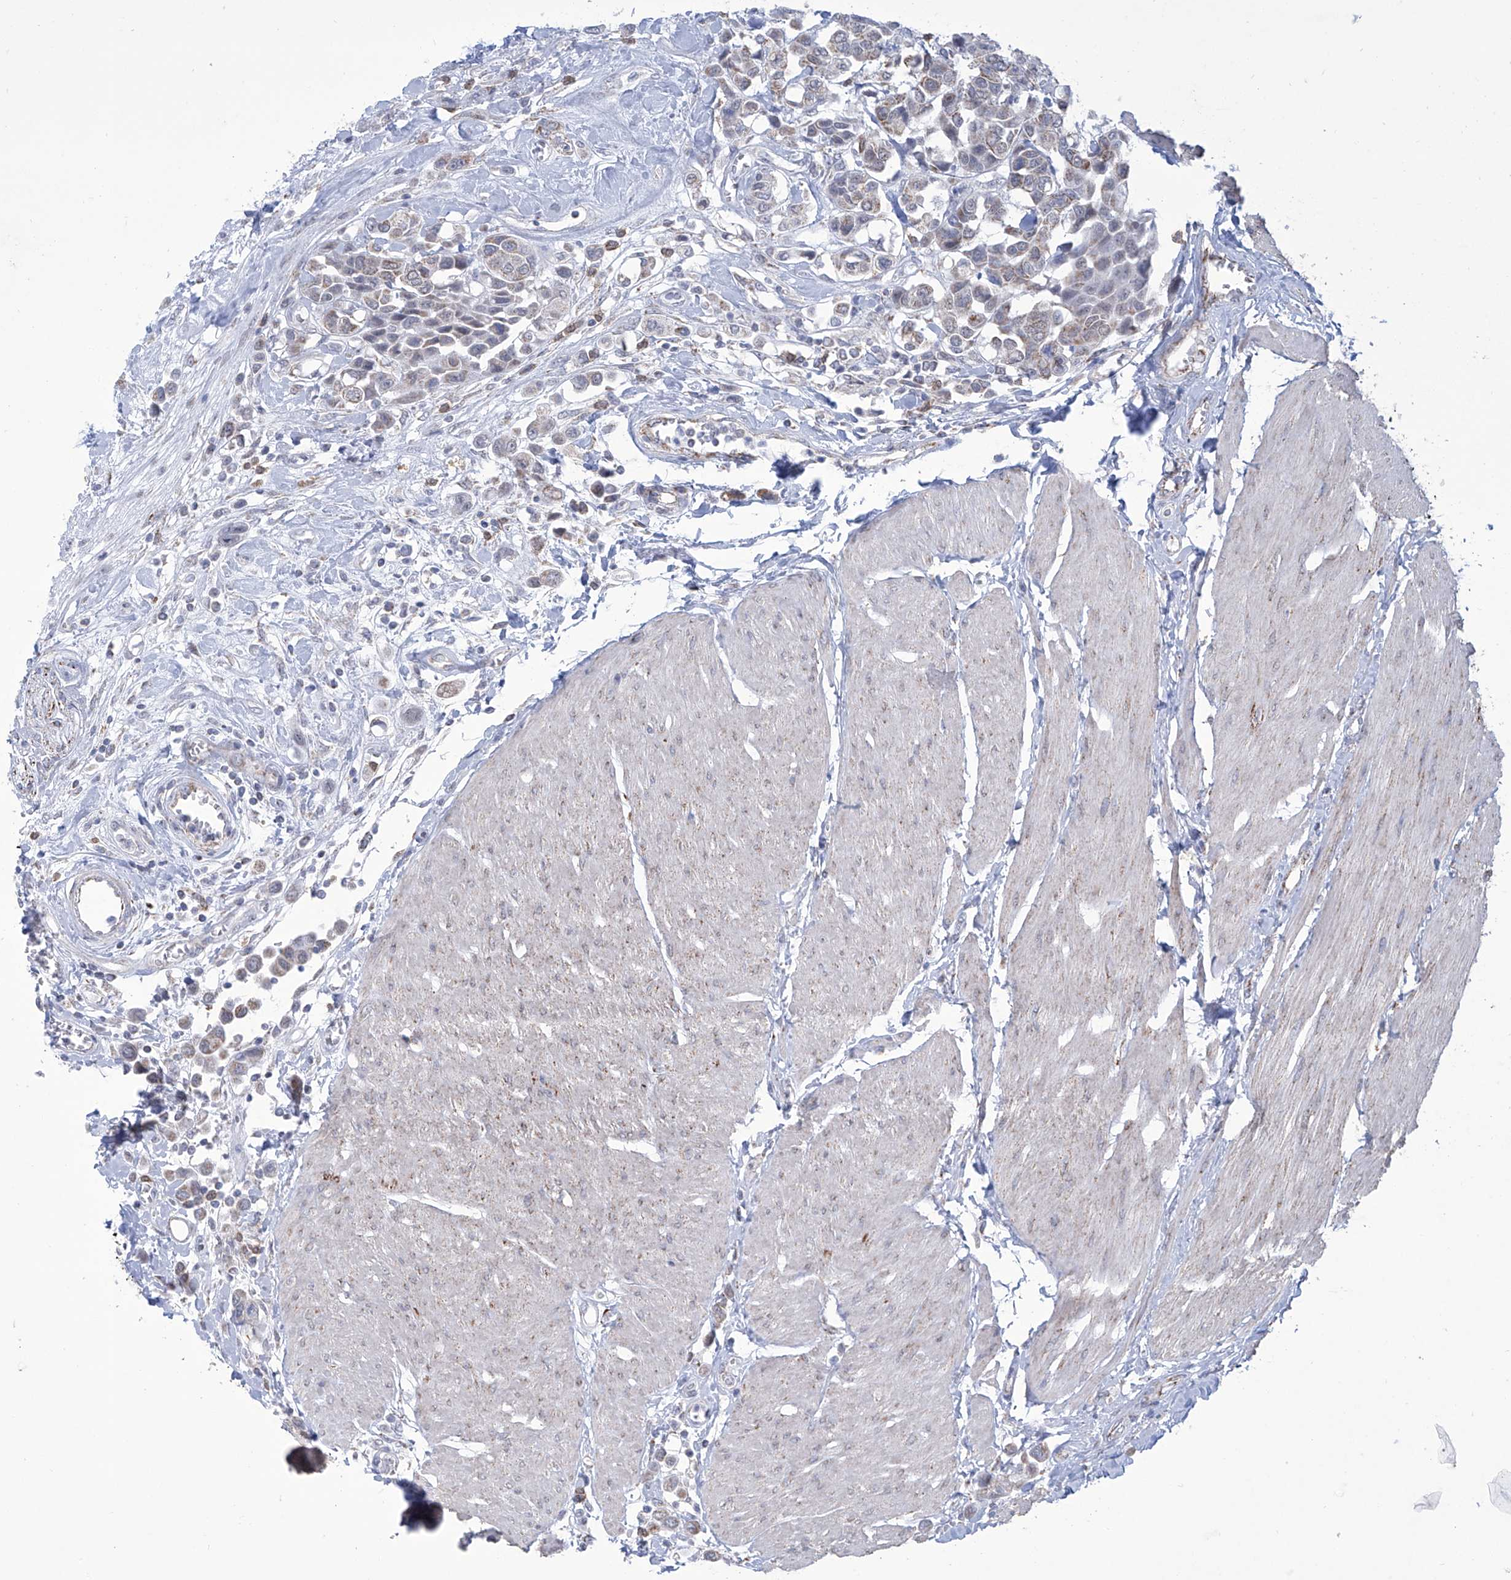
{"staining": {"intensity": "weak", "quantity": "<25%", "location": "cytoplasmic/membranous"}, "tissue": "urothelial cancer", "cell_type": "Tumor cells", "image_type": "cancer", "snomed": [{"axis": "morphology", "description": "Urothelial carcinoma, High grade"}, {"axis": "topography", "description": "Urinary bladder"}], "caption": "An immunohistochemistry histopathology image of high-grade urothelial carcinoma is shown. There is no staining in tumor cells of high-grade urothelial carcinoma.", "gene": "ALDH6A1", "patient": {"sex": "male", "age": 50}}